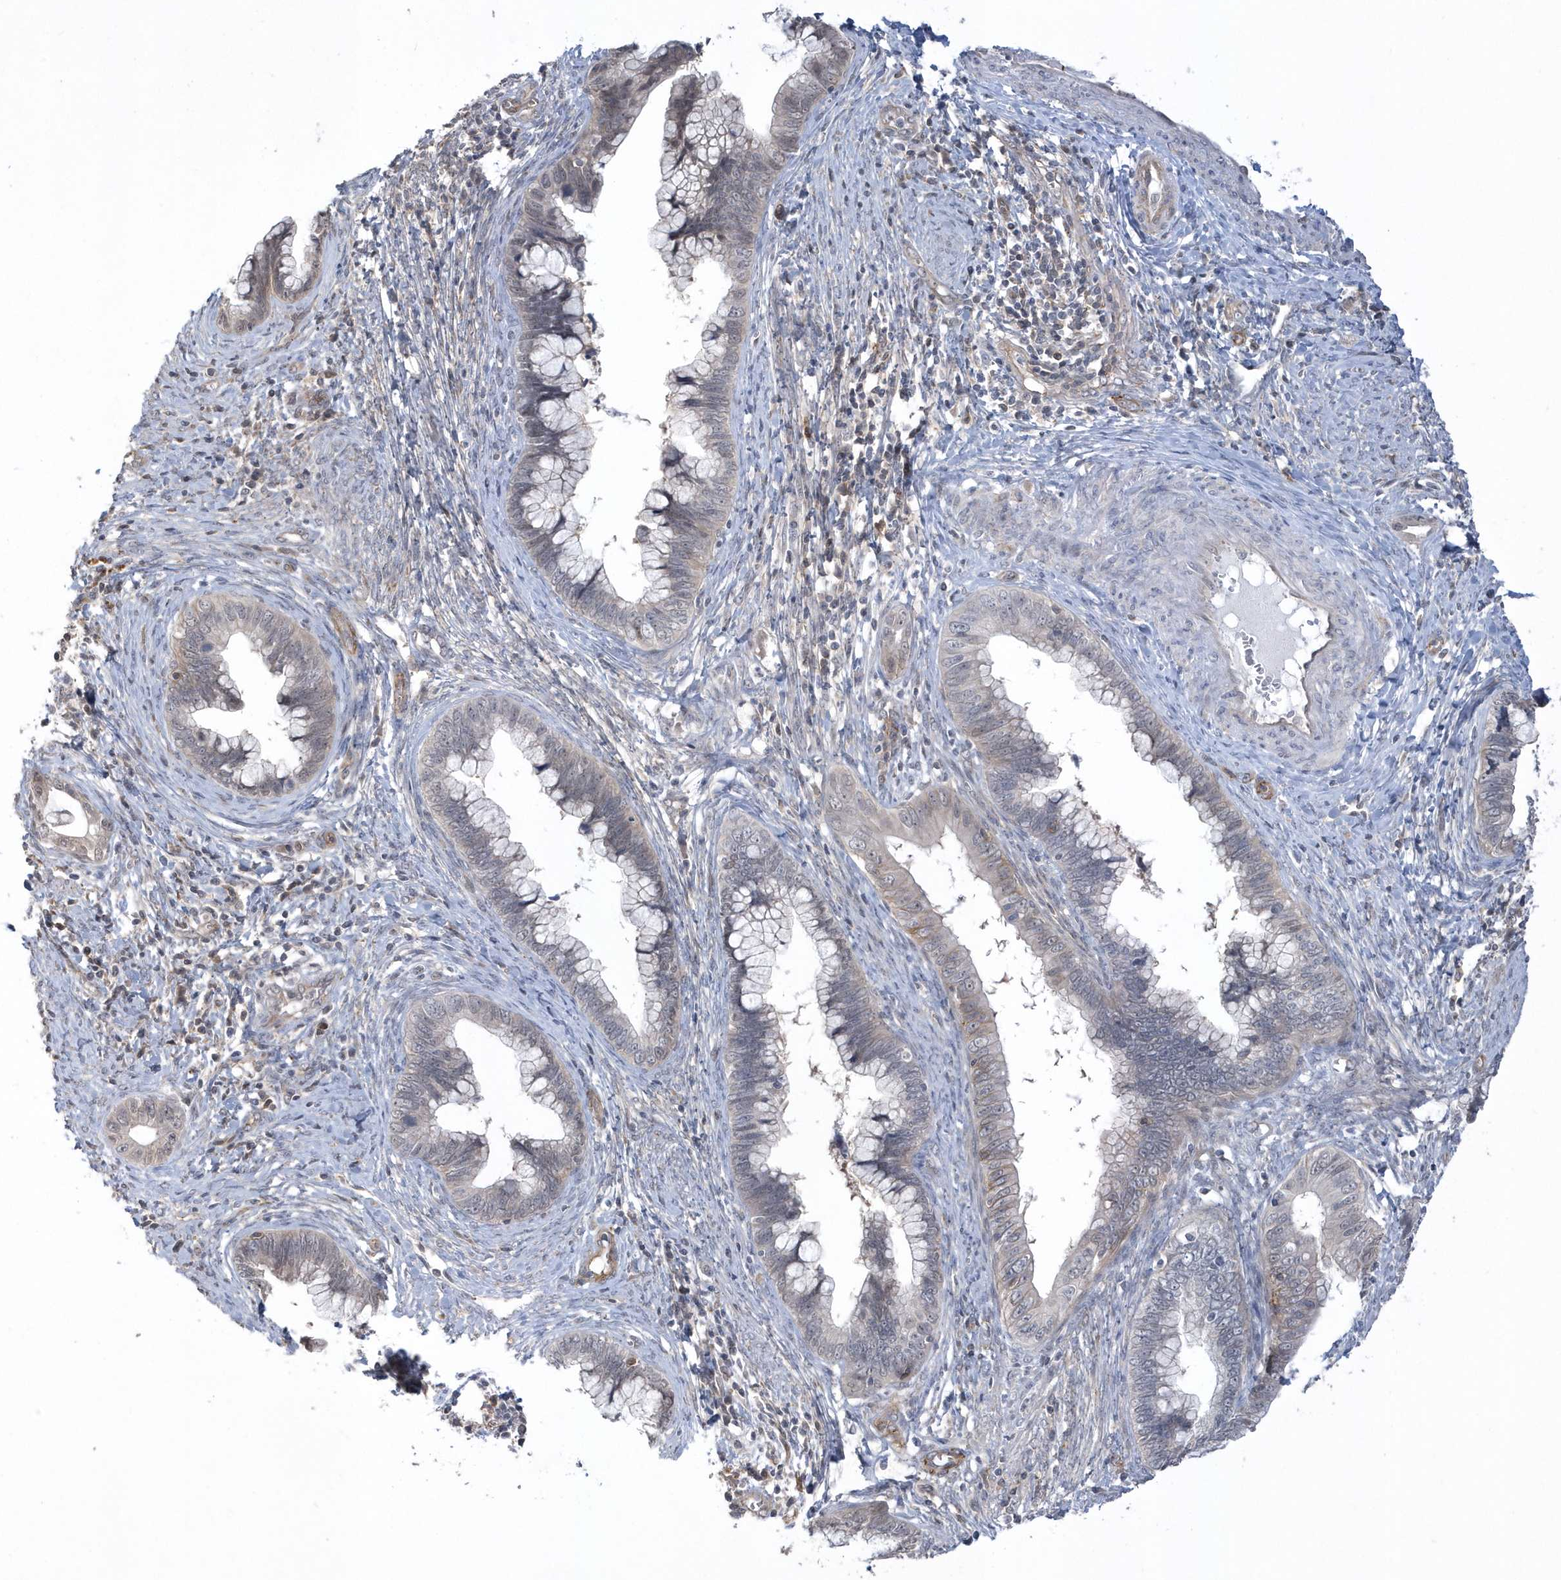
{"staining": {"intensity": "negative", "quantity": "none", "location": "none"}, "tissue": "cervical cancer", "cell_type": "Tumor cells", "image_type": "cancer", "snomed": [{"axis": "morphology", "description": "Adenocarcinoma, NOS"}, {"axis": "topography", "description": "Cervix"}], "caption": "An immunohistochemistry (IHC) micrograph of adenocarcinoma (cervical) is shown. There is no staining in tumor cells of adenocarcinoma (cervical).", "gene": "CRIP3", "patient": {"sex": "female", "age": 44}}